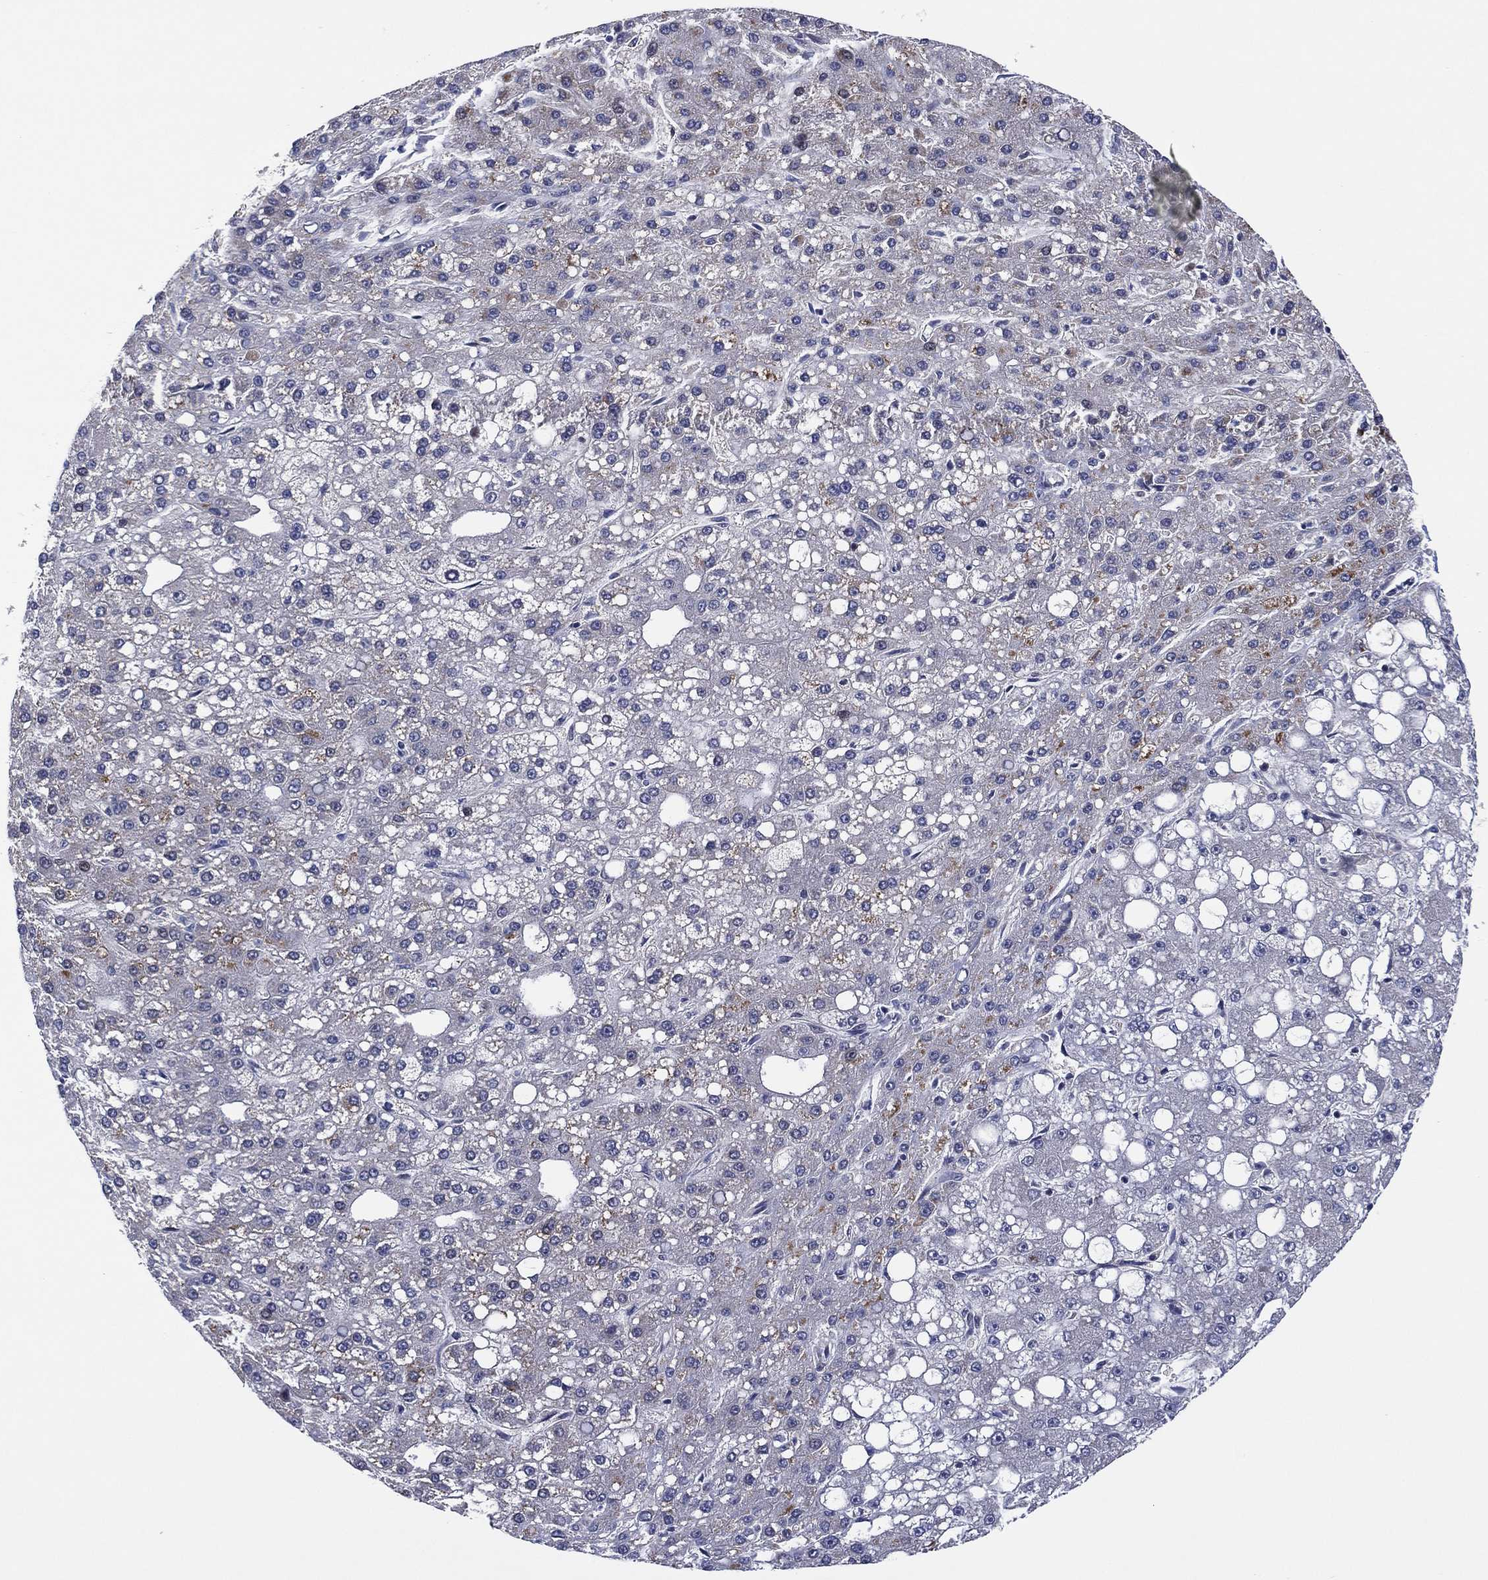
{"staining": {"intensity": "negative", "quantity": "none", "location": "none"}, "tissue": "liver cancer", "cell_type": "Tumor cells", "image_type": "cancer", "snomed": [{"axis": "morphology", "description": "Carcinoma, Hepatocellular, NOS"}, {"axis": "topography", "description": "Liver"}], "caption": "IHC photomicrograph of human liver cancer stained for a protein (brown), which reveals no staining in tumor cells.", "gene": "CLIP3", "patient": {"sex": "male", "age": 67}}